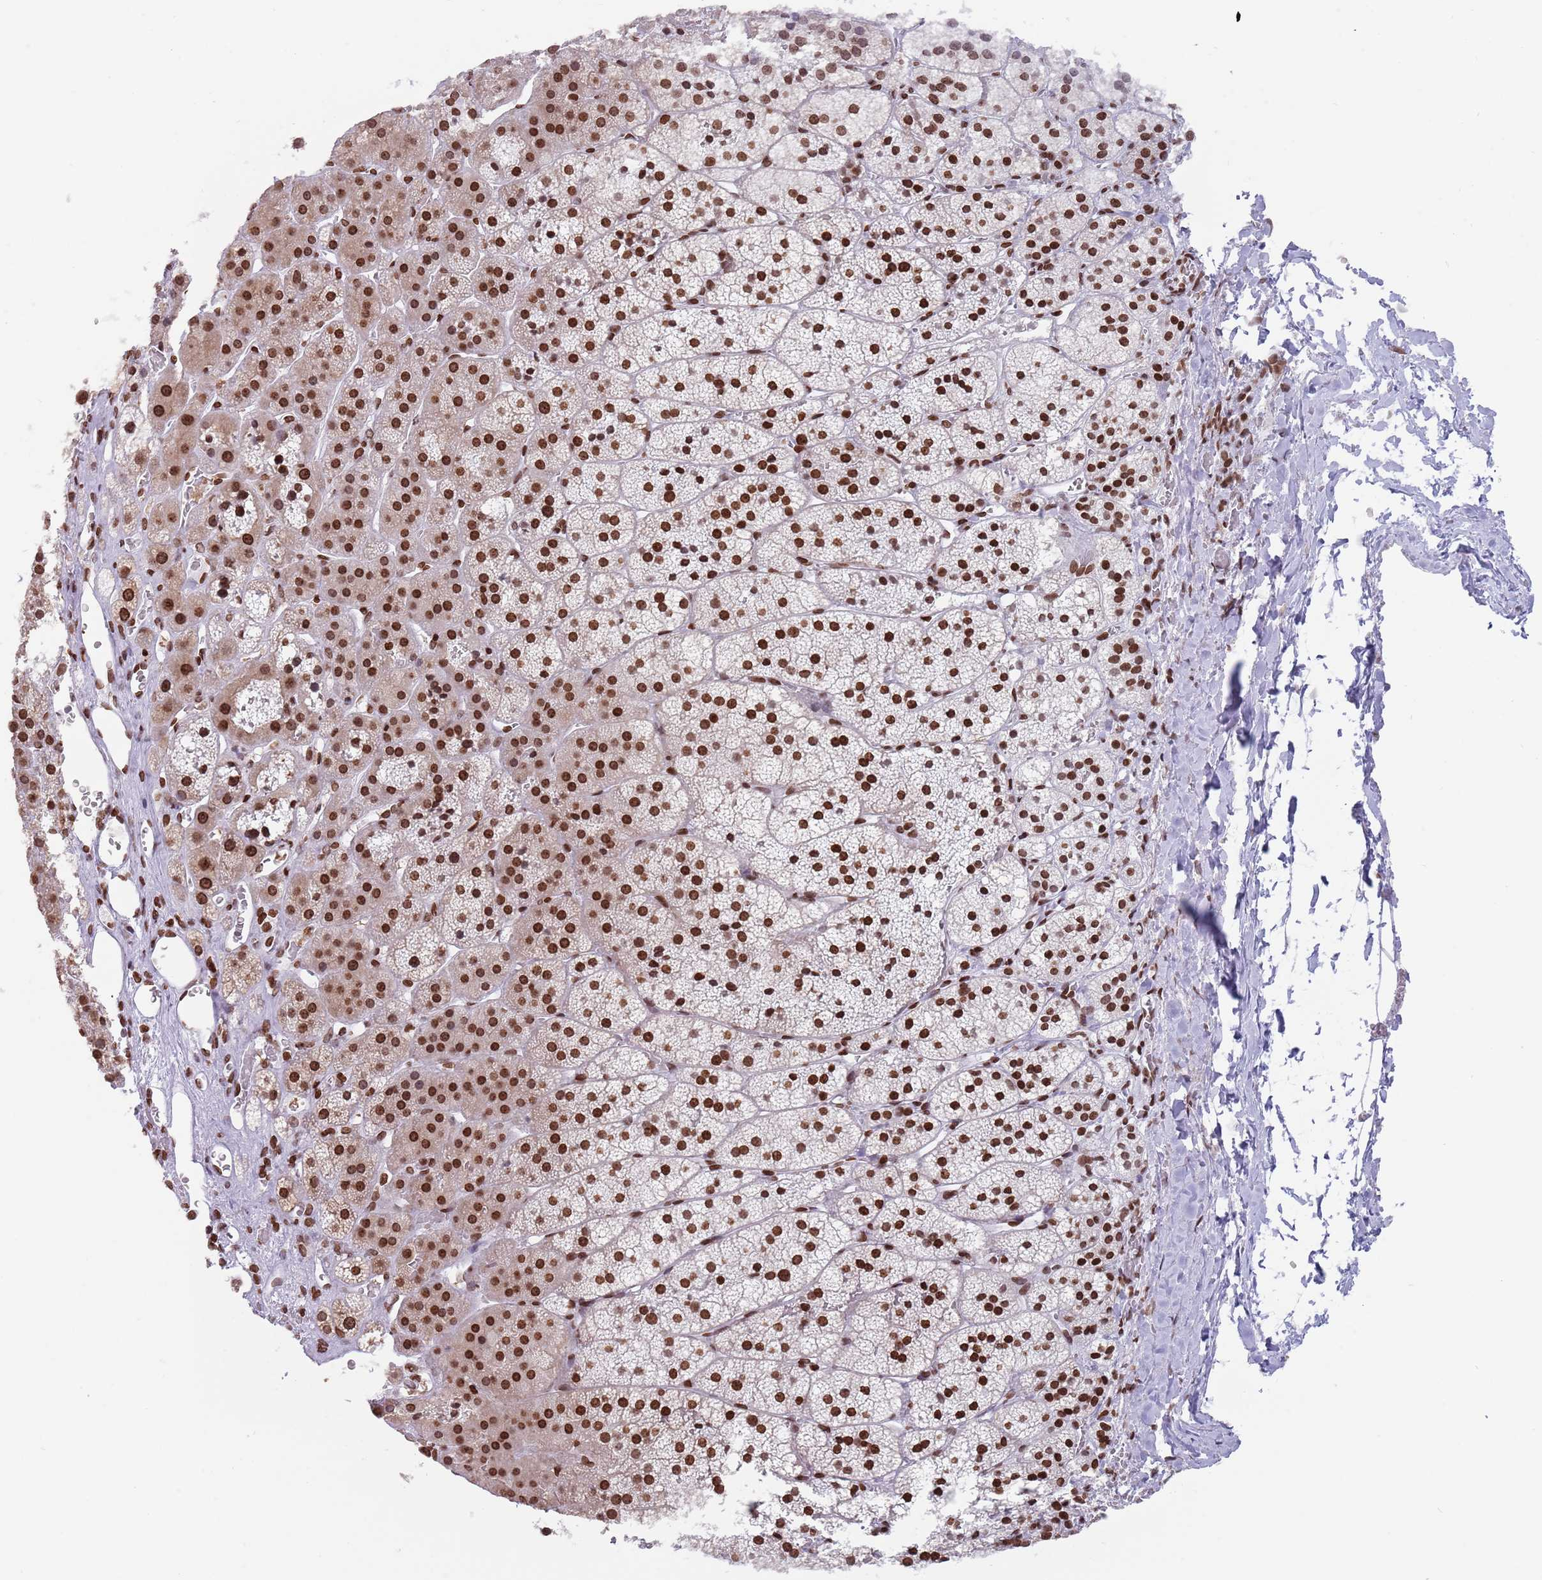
{"staining": {"intensity": "strong", "quantity": ">75%", "location": "nuclear"}, "tissue": "adrenal gland", "cell_type": "Glandular cells", "image_type": "normal", "snomed": [{"axis": "morphology", "description": "Normal tissue, NOS"}, {"axis": "topography", "description": "Adrenal gland"}], "caption": "Human adrenal gland stained for a protein (brown) displays strong nuclear positive positivity in about >75% of glandular cells.", "gene": "ENSG00000285547", "patient": {"sex": "female", "age": 44}}